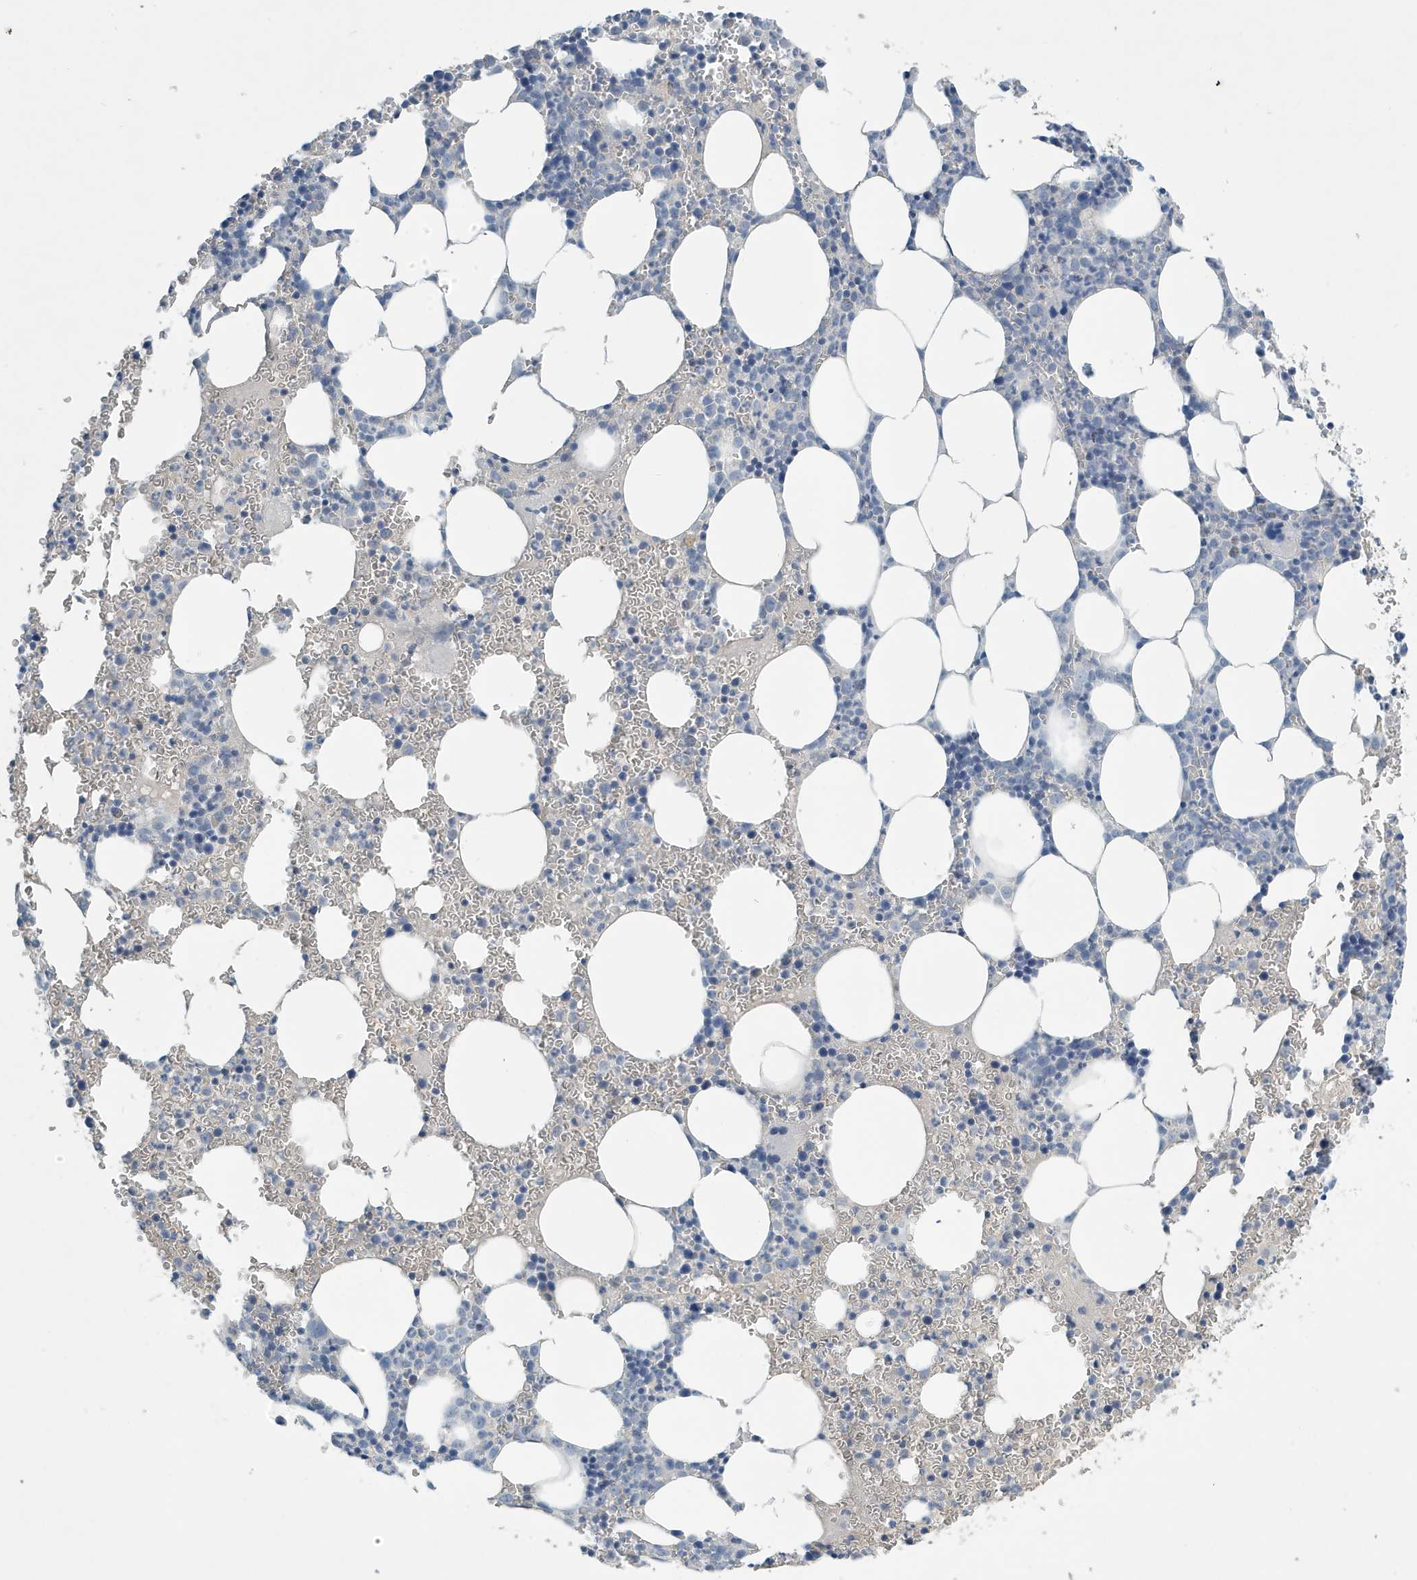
{"staining": {"intensity": "weak", "quantity": "<25%", "location": "cytoplasmic/membranous"}, "tissue": "bone marrow", "cell_type": "Hematopoietic cells", "image_type": "normal", "snomed": [{"axis": "morphology", "description": "Normal tissue, NOS"}, {"axis": "topography", "description": "Bone marrow"}], "caption": "IHC photomicrograph of unremarkable bone marrow stained for a protein (brown), which reveals no positivity in hematopoietic cells.", "gene": "UGT2B4", "patient": {"sex": "female", "age": 78}}